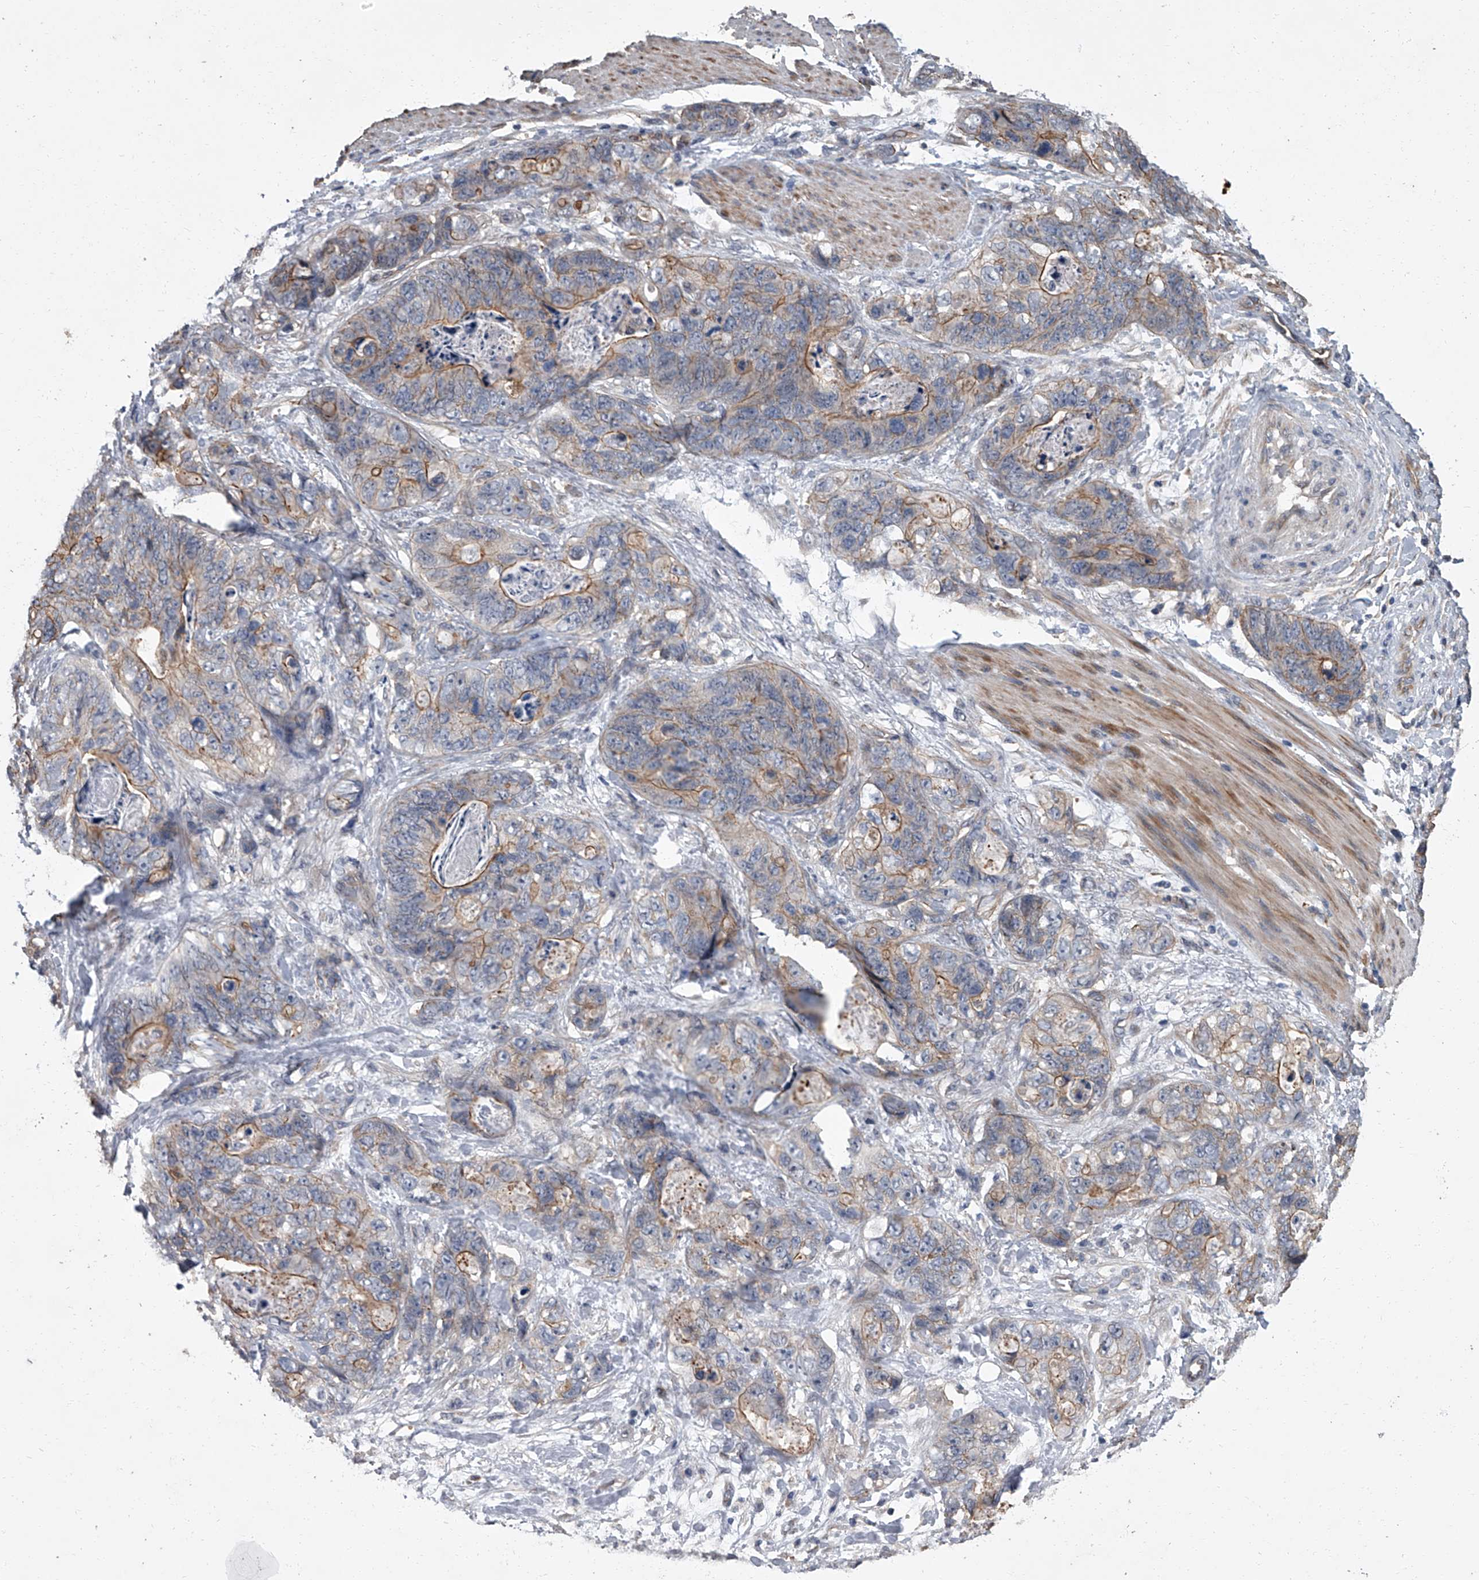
{"staining": {"intensity": "moderate", "quantity": "25%-75%", "location": "cytoplasmic/membranous"}, "tissue": "stomach cancer", "cell_type": "Tumor cells", "image_type": "cancer", "snomed": [{"axis": "morphology", "description": "Normal tissue, NOS"}, {"axis": "morphology", "description": "Adenocarcinoma, NOS"}, {"axis": "topography", "description": "Stomach"}], "caption": "Immunohistochemical staining of human stomach adenocarcinoma shows medium levels of moderate cytoplasmic/membranous positivity in approximately 25%-75% of tumor cells.", "gene": "SIRT4", "patient": {"sex": "female", "age": 89}}